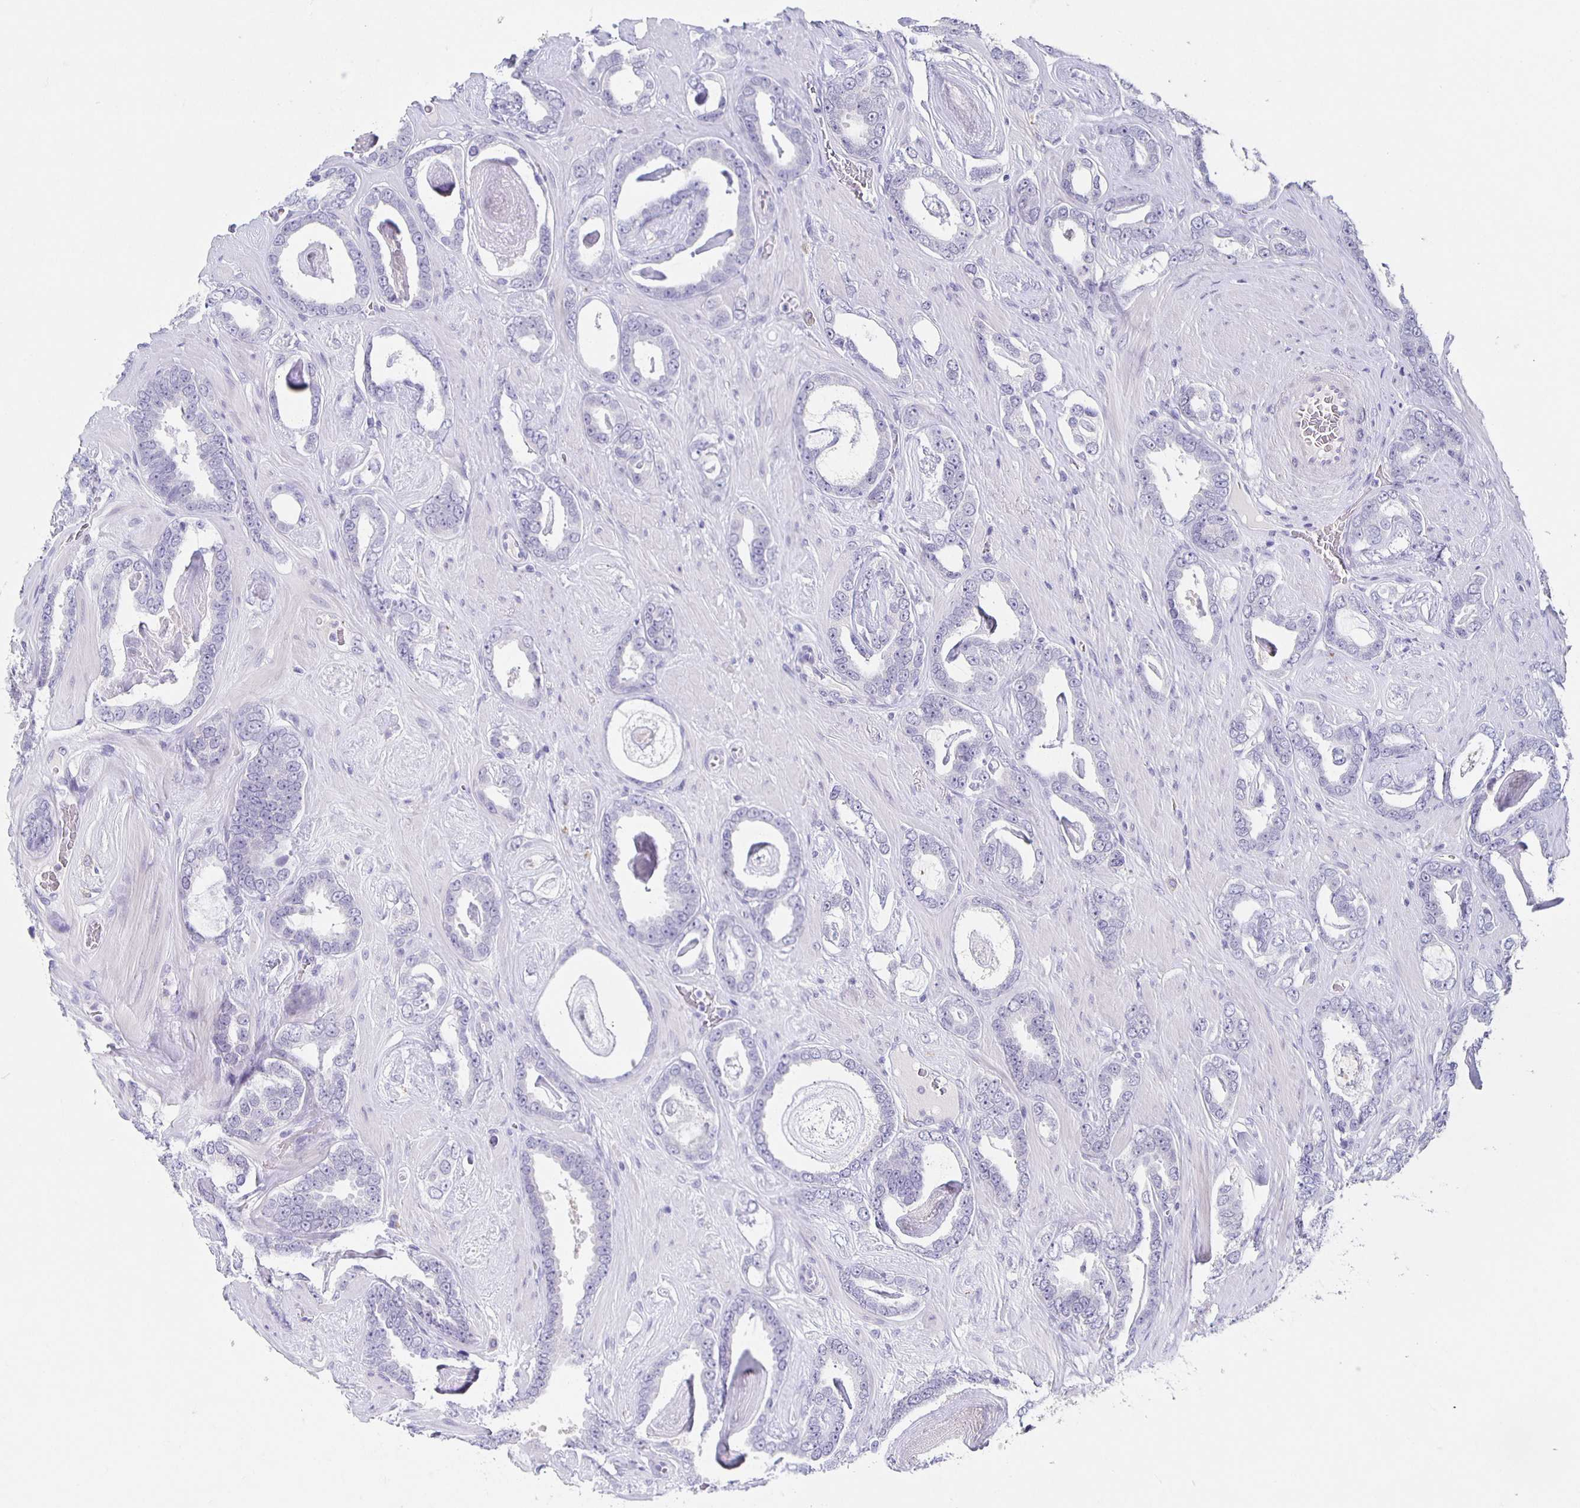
{"staining": {"intensity": "negative", "quantity": "none", "location": "none"}, "tissue": "prostate cancer", "cell_type": "Tumor cells", "image_type": "cancer", "snomed": [{"axis": "morphology", "description": "Adenocarcinoma, High grade"}, {"axis": "topography", "description": "Prostate"}], "caption": "This micrograph is of prostate cancer (adenocarcinoma (high-grade)) stained with immunohistochemistry to label a protein in brown with the nuclei are counter-stained blue. There is no expression in tumor cells. (DAB (3,3'-diaminobenzidine) immunohistochemistry (IHC) visualized using brightfield microscopy, high magnification).", "gene": "CARNS1", "patient": {"sex": "male", "age": 63}}